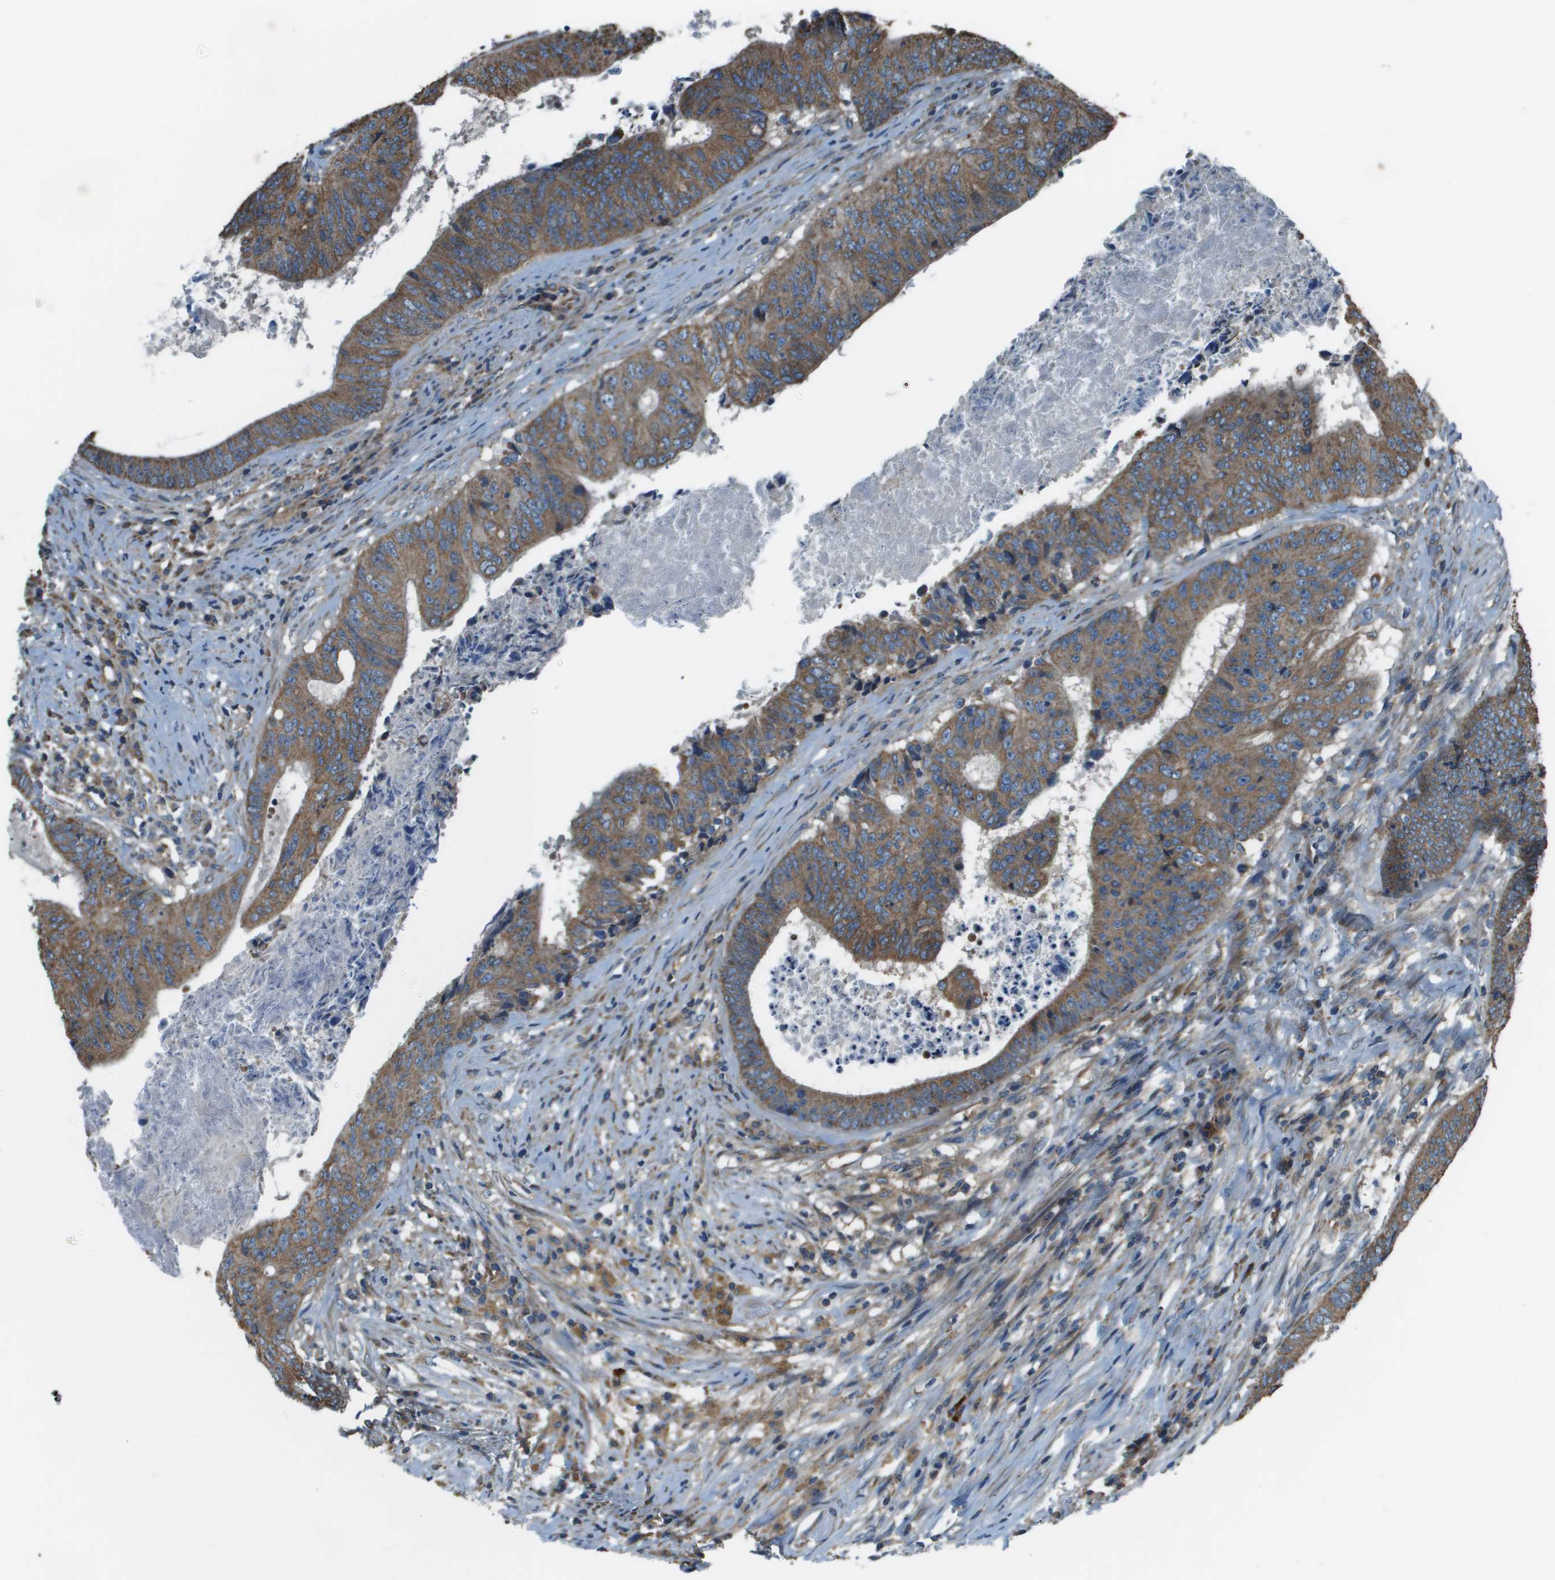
{"staining": {"intensity": "moderate", "quantity": ">75%", "location": "cytoplasmic/membranous"}, "tissue": "colorectal cancer", "cell_type": "Tumor cells", "image_type": "cancer", "snomed": [{"axis": "morphology", "description": "Adenocarcinoma, NOS"}, {"axis": "topography", "description": "Rectum"}], "caption": "DAB (3,3'-diaminobenzidine) immunohistochemical staining of colorectal adenocarcinoma exhibits moderate cytoplasmic/membranous protein staining in about >75% of tumor cells. The protein is stained brown, and the nuclei are stained in blue (DAB (3,3'-diaminobenzidine) IHC with brightfield microscopy, high magnification).", "gene": "TMEM51", "patient": {"sex": "male", "age": 72}}